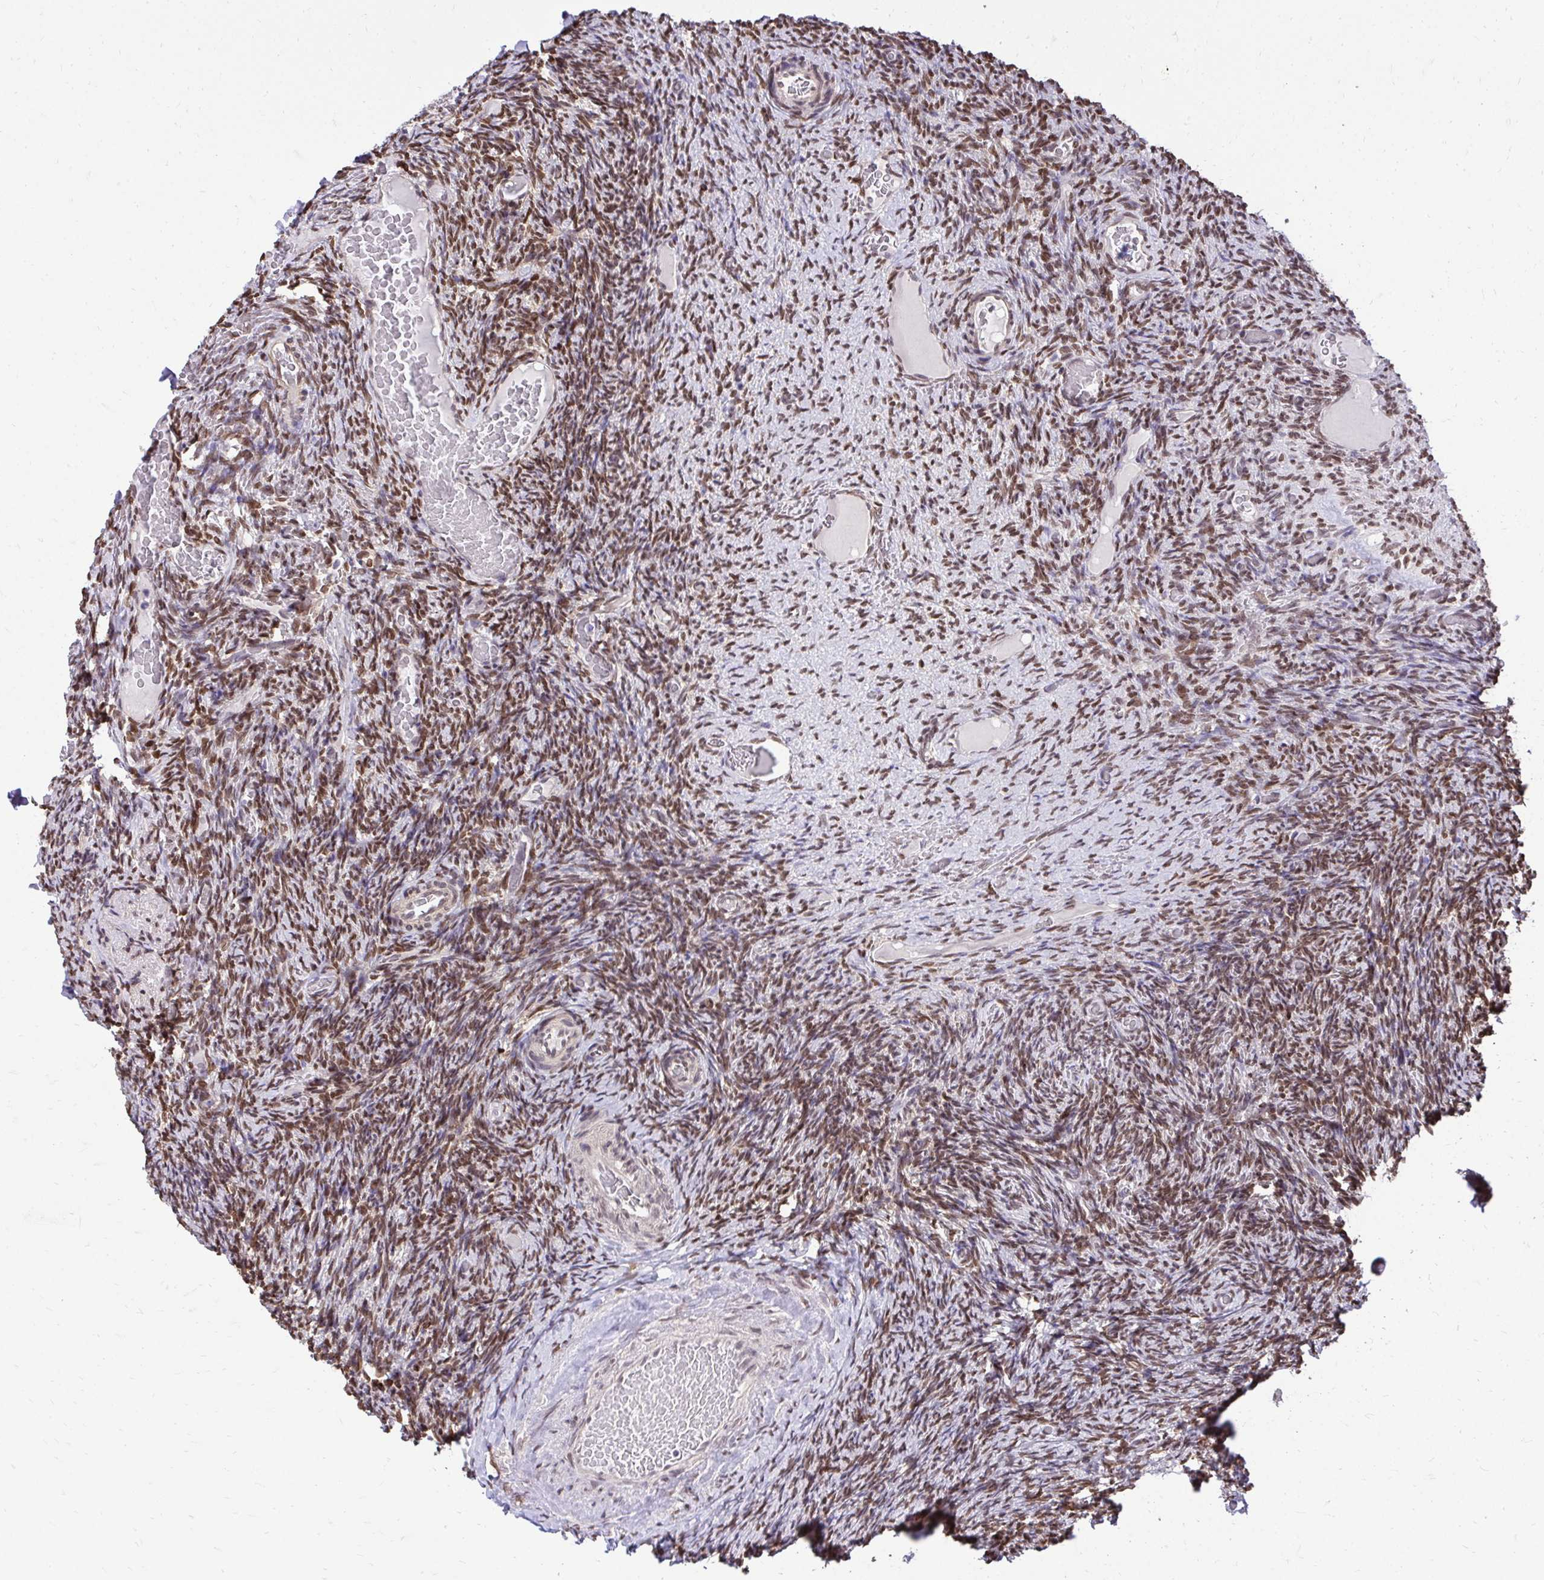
{"staining": {"intensity": "negative", "quantity": "none", "location": "none"}, "tissue": "ovary", "cell_type": "Follicle cells", "image_type": "normal", "snomed": [{"axis": "morphology", "description": "Normal tissue, NOS"}, {"axis": "topography", "description": "Ovary"}], "caption": "High power microscopy image of an IHC histopathology image of normal ovary, revealing no significant staining in follicle cells.", "gene": "BANF1", "patient": {"sex": "female", "age": 34}}